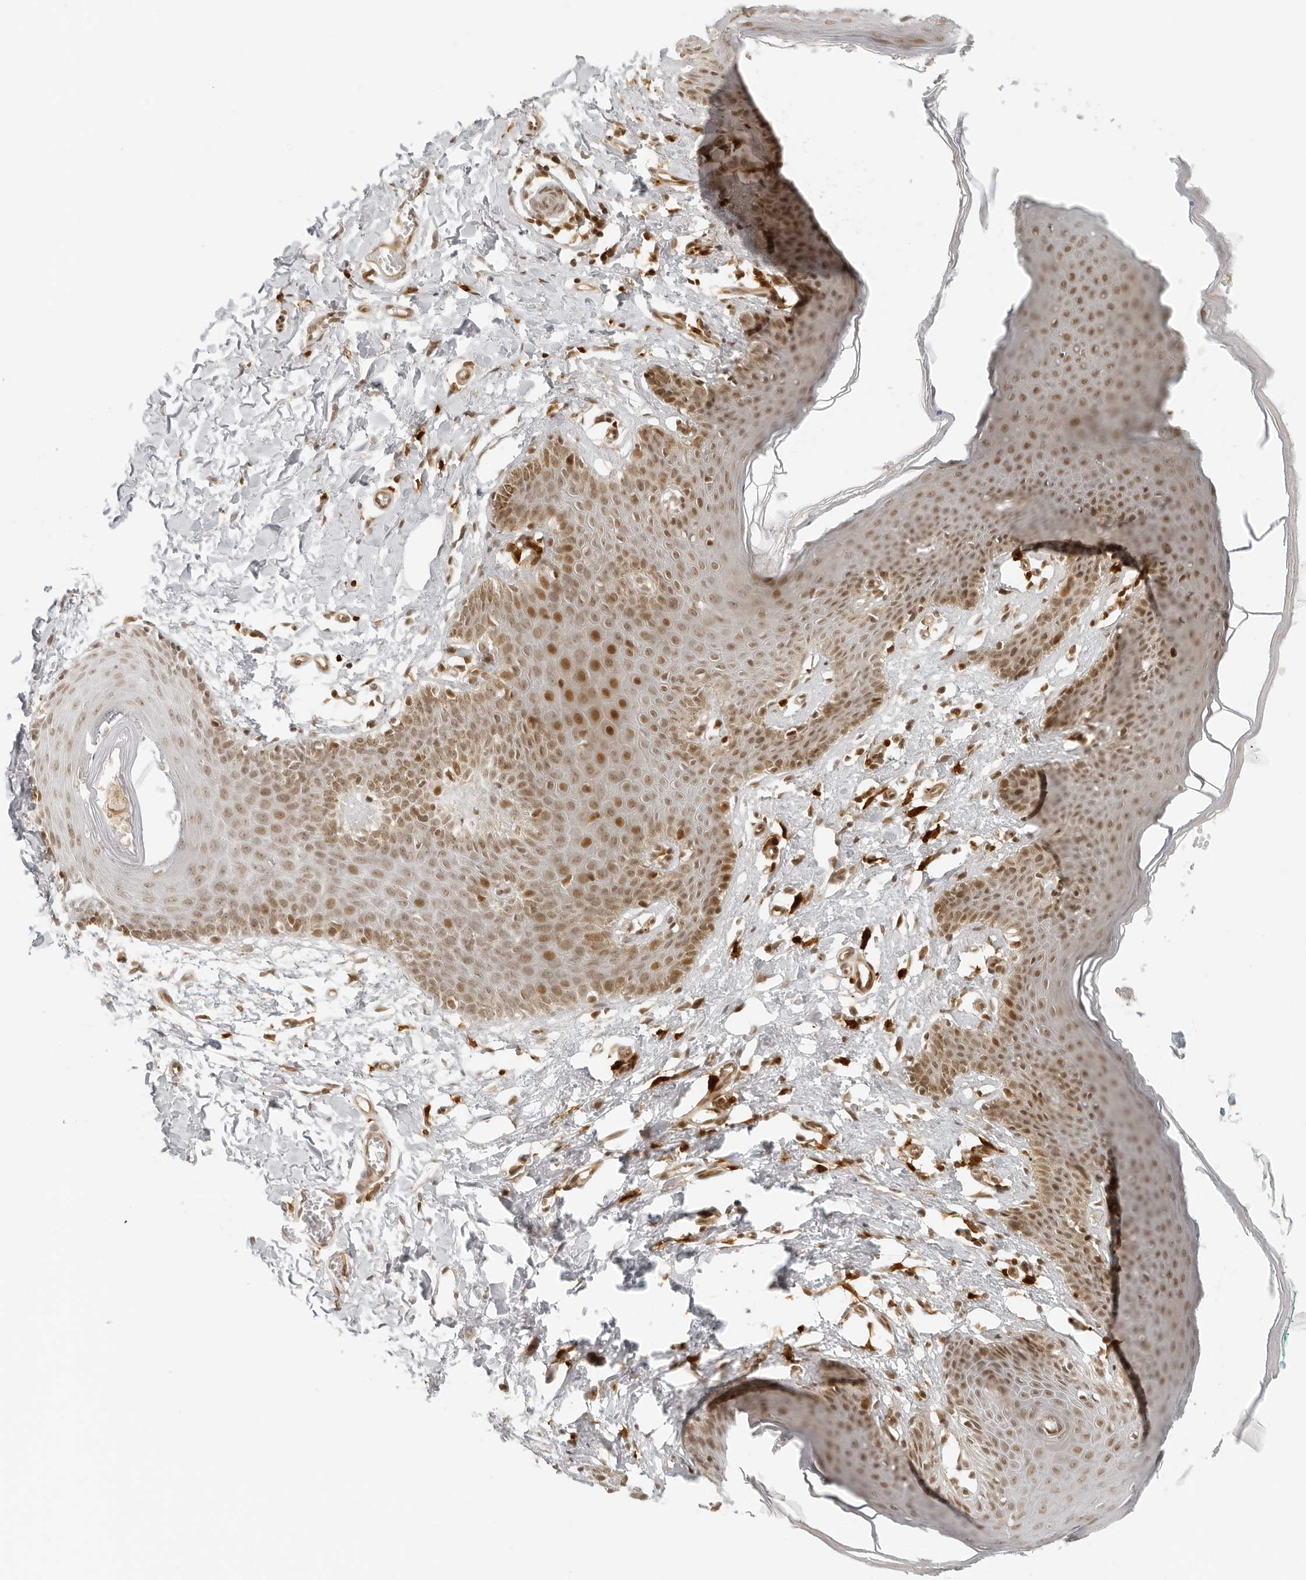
{"staining": {"intensity": "moderate", "quantity": ">75%", "location": "nuclear"}, "tissue": "skin", "cell_type": "Epidermal cells", "image_type": "normal", "snomed": [{"axis": "morphology", "description": "Normal tissue, NOS"}, {"axis": "topography", "description": "Vulva"}], "caption": "Unremarkable skin displays moderate nuclear expression in about >75% of epidermal cells.", "gene": "ZNF407", "patient": {"sex": "female", "age": 66}}